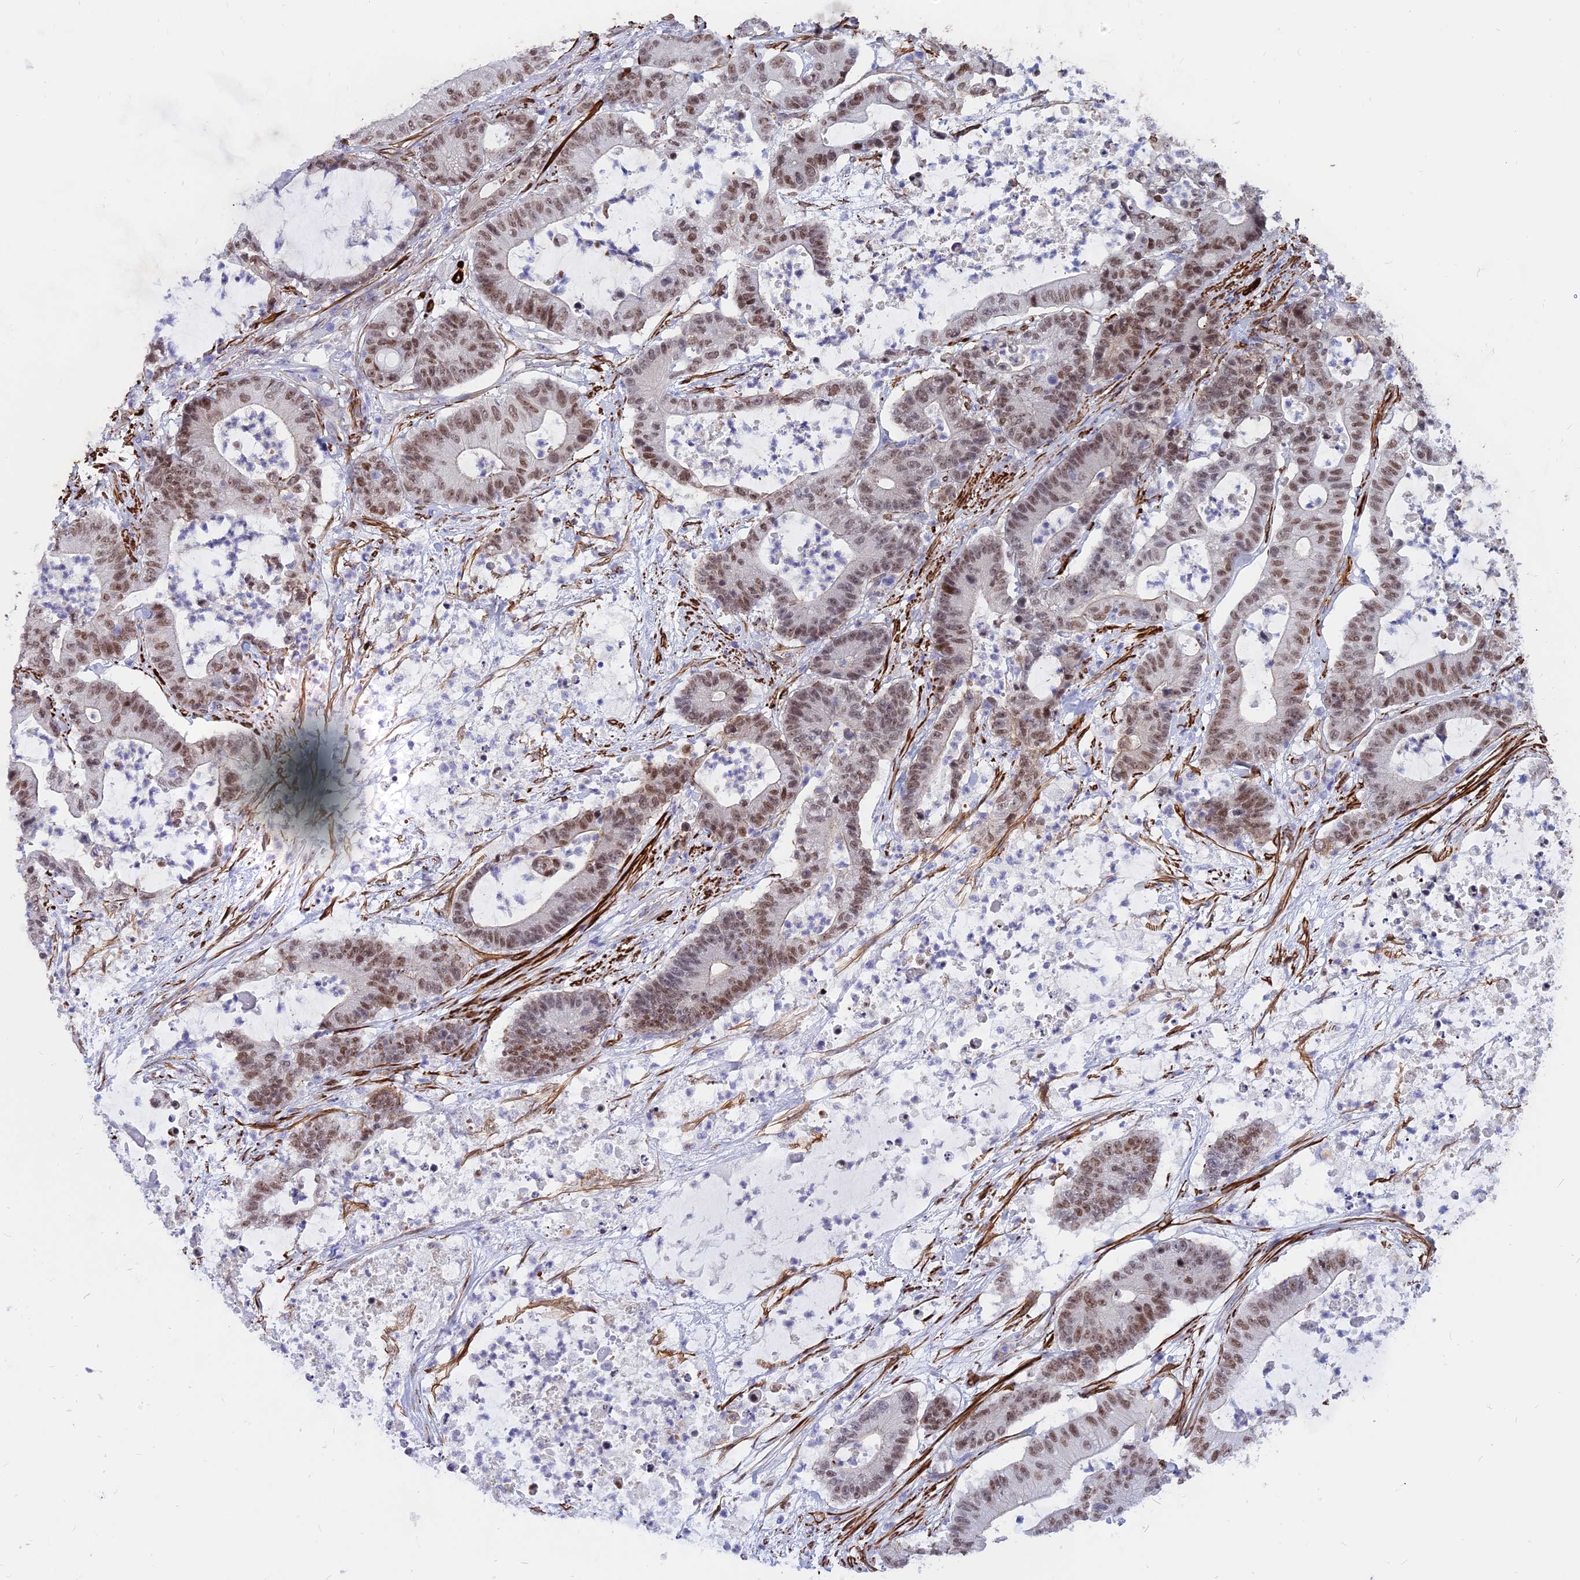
{"staining": {"intensity": "moderate", "quantity": ">75%", "location": "nuclear"}, "tissue": "colorectal cancer", "cell_type": "Tumor cells", "image_type": "cancer", "snomed": [{"axis": "morphology", "description": "Adenocarcinoma, NOS"}, {"axis": "topography", "description": "Colon"}], "caption": "A medium amount of moderate nuclear staining is present in about >75% of tumor cells in adenocarcinoma (colorectal) tissue. The staining was performed using DAB, with brown indicating positive protein expression. Nuclei are stained blue with hematoxylin.", "gene": "CENPV", "patient": {"sex": "female", "age": 84}}